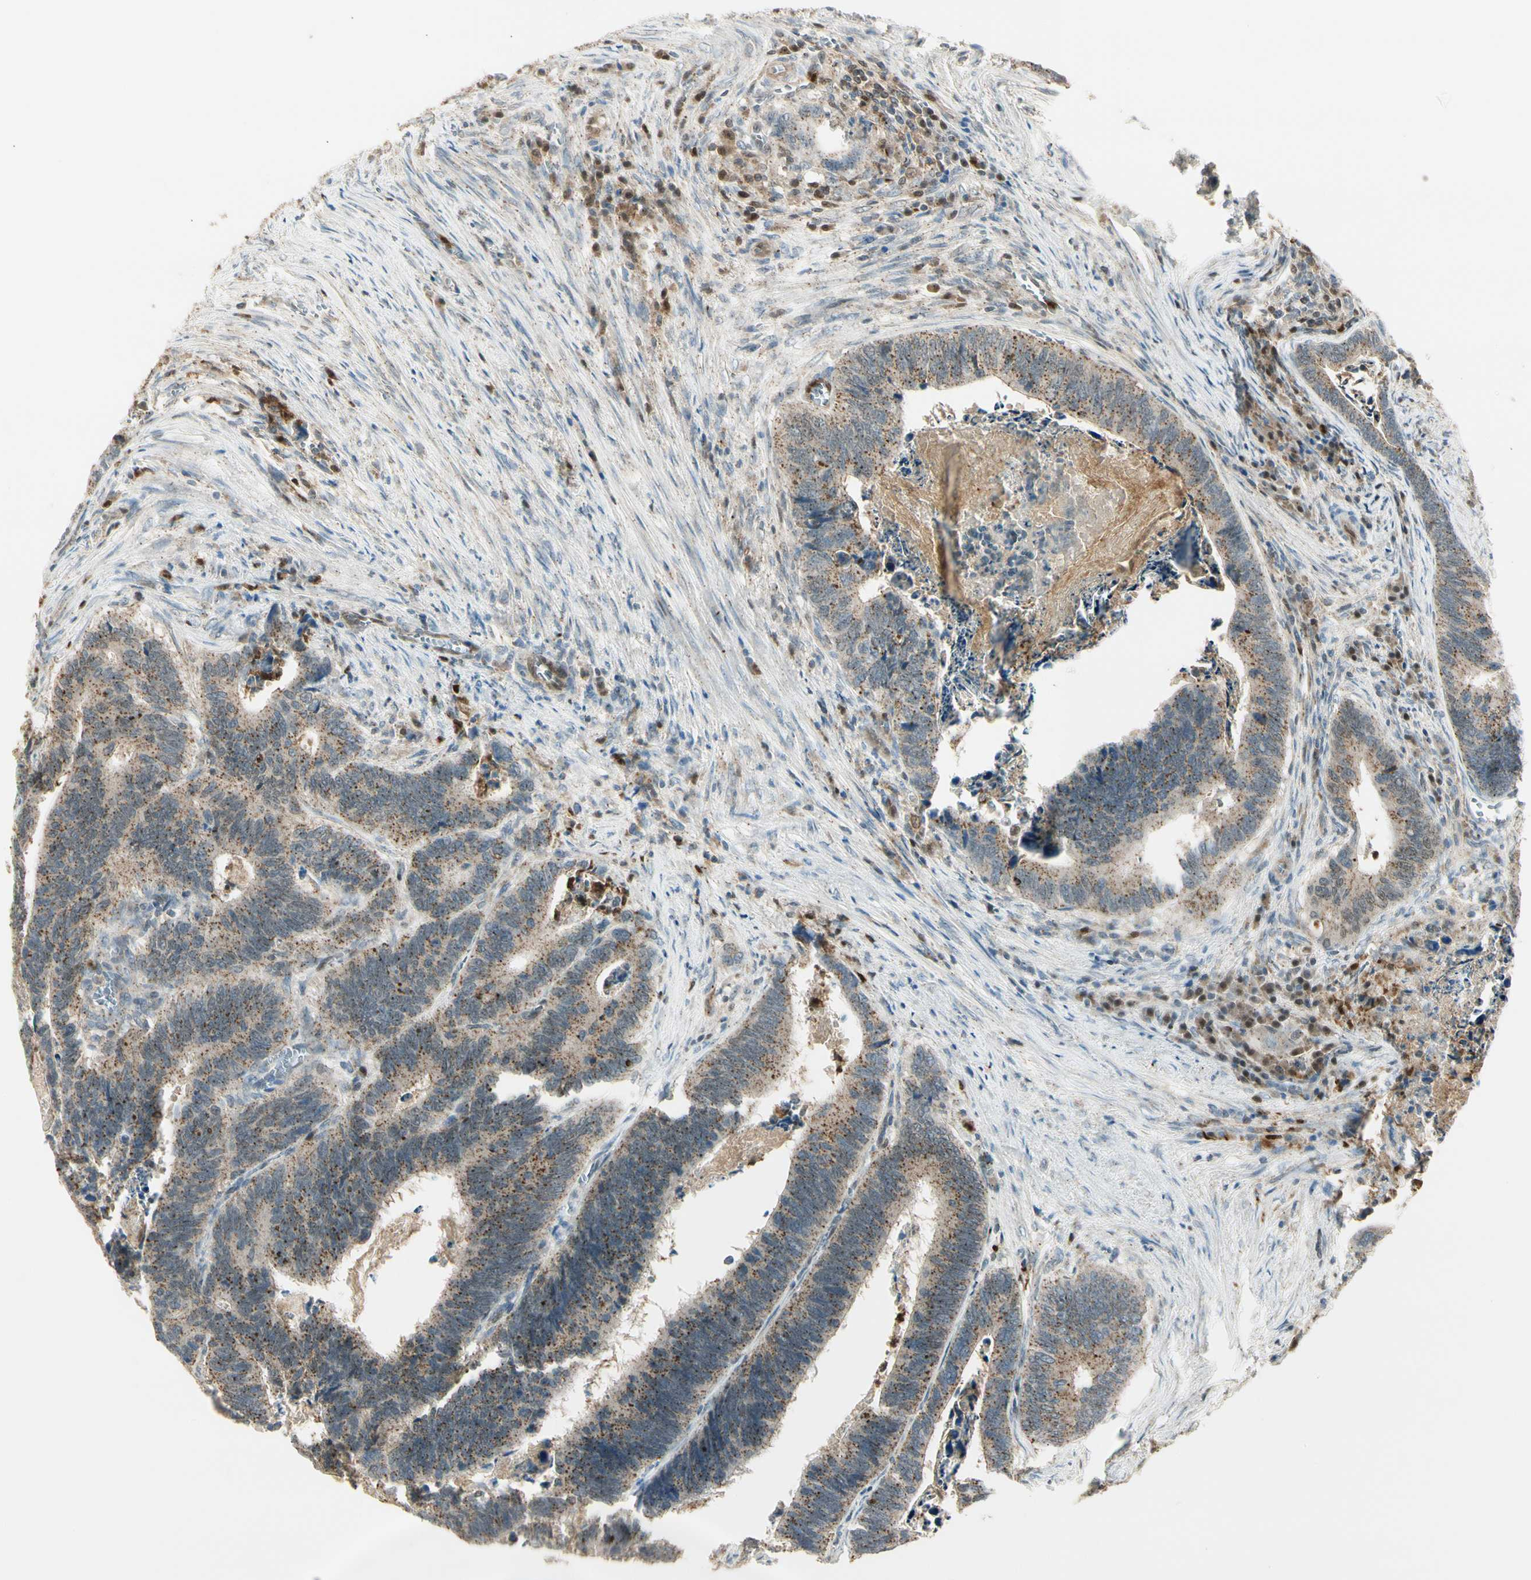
{"staining": {"intensity": "moderate", "quantity": "<25%", "location": "cytoplasmic/membranous"}, "tissue": "colorectal cancer", "cell_type": "Tumor cells", "image_type": "cancer", "snomed": [{"axis": "morphology", "description": "Adenocarcinoma, NOS"}, {"axis": "topography", "description": "Colon"}], "caption": "Protein expression analysis of human colorectal cancer reveals moderate cytoplasmic/membranous staining in approximately <25% of tumor cells.", "gene": "LTA4H", "patient": {"sex": "male", "age": 72}}